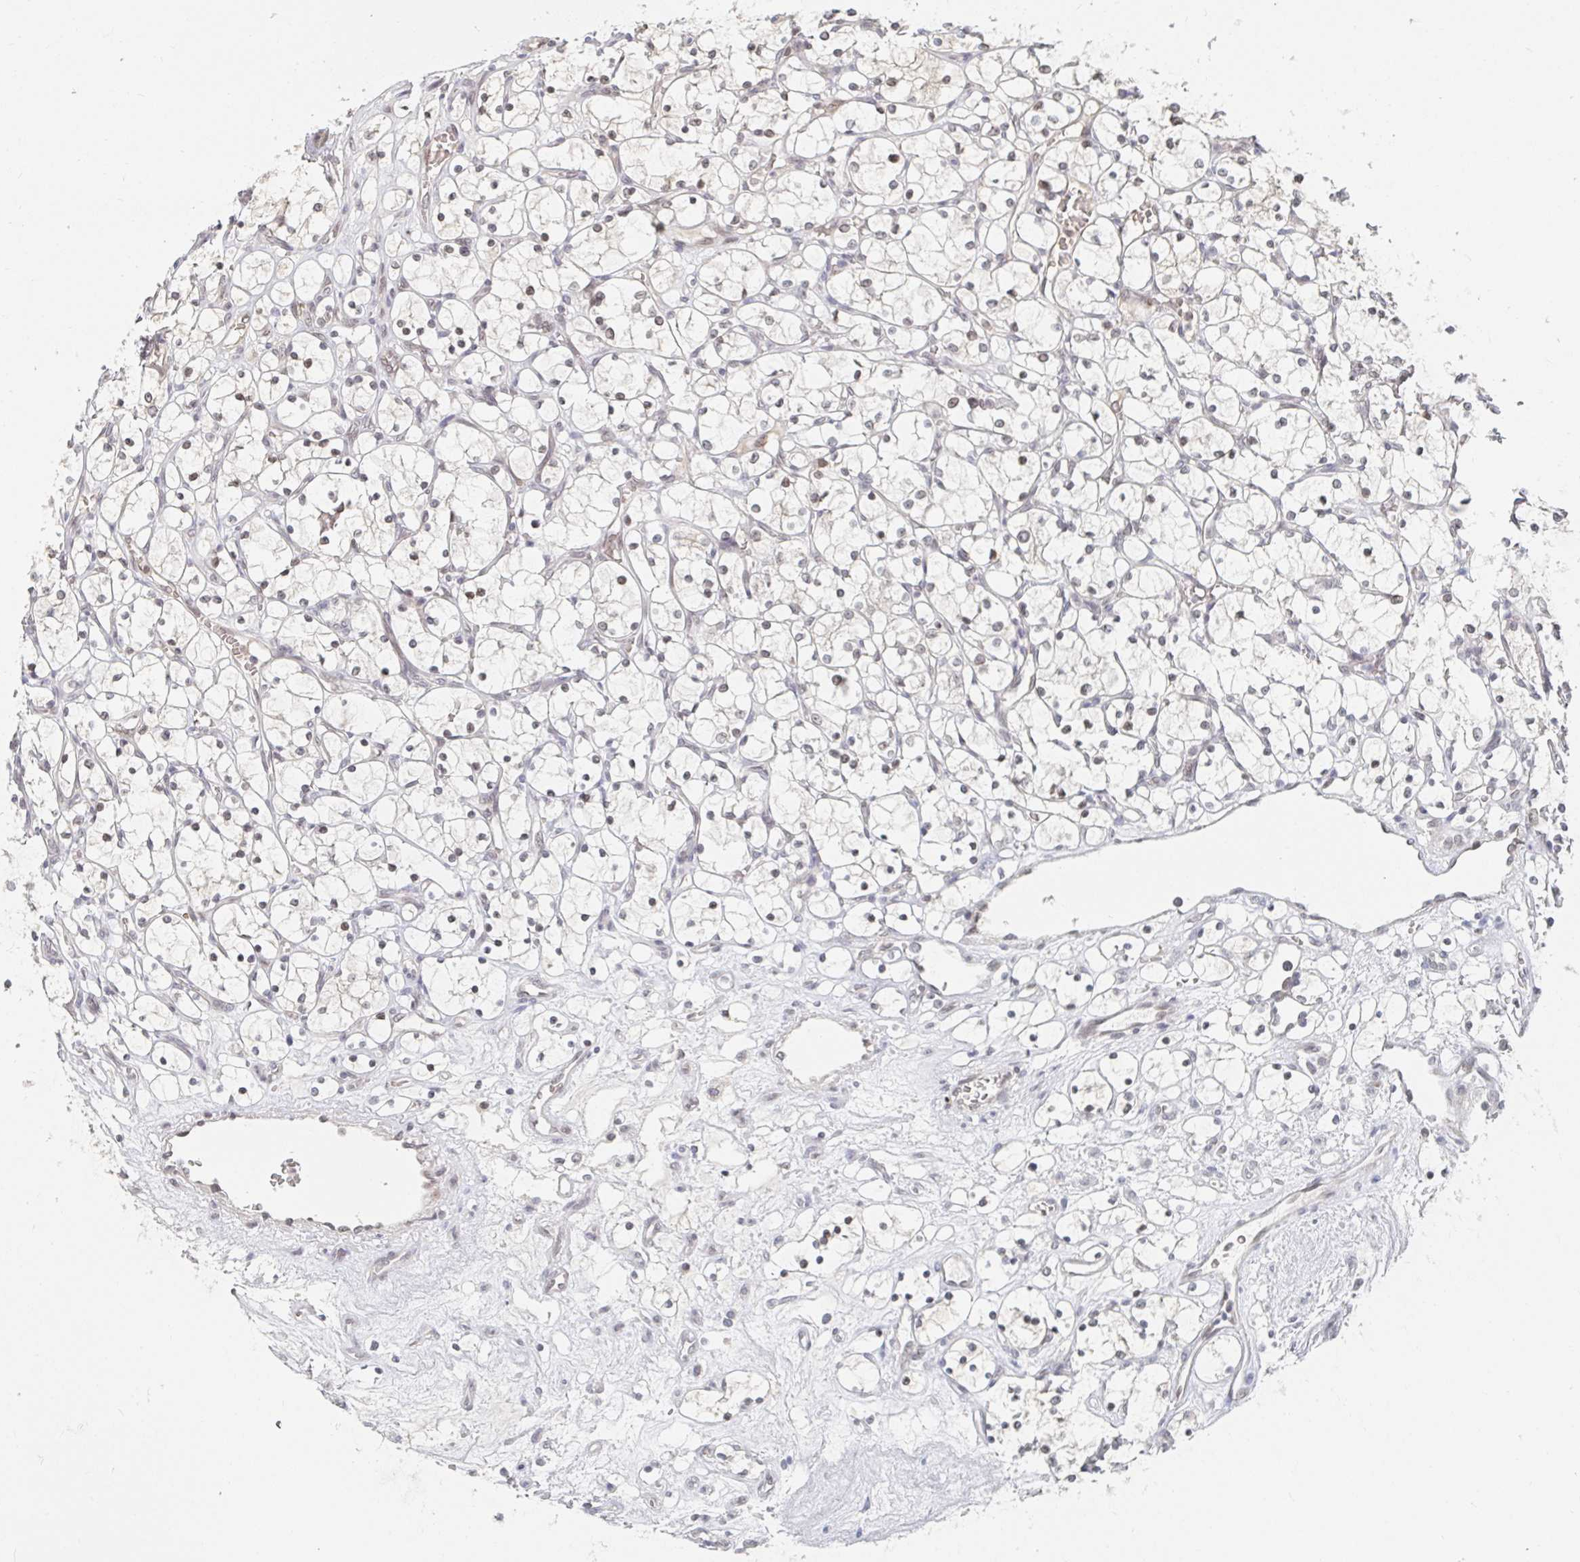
{"staining": {"intensity": "negative", "quantity": "none", "location": "none"}, "tissue": "renal cancer", "cell_type": "Tumor cells", "image_type": "cancer", "snomed": [{"axis": "morphology", "description": "Adenocarcinoma, NOS"}, {"axis": "topography", "description": "Kidney"}], "caption": "Tumor cells show no significant expression in adenocarcinoma (renal).", "gene": "CHD2", "patient": {"sex": "female", "age": 69}}